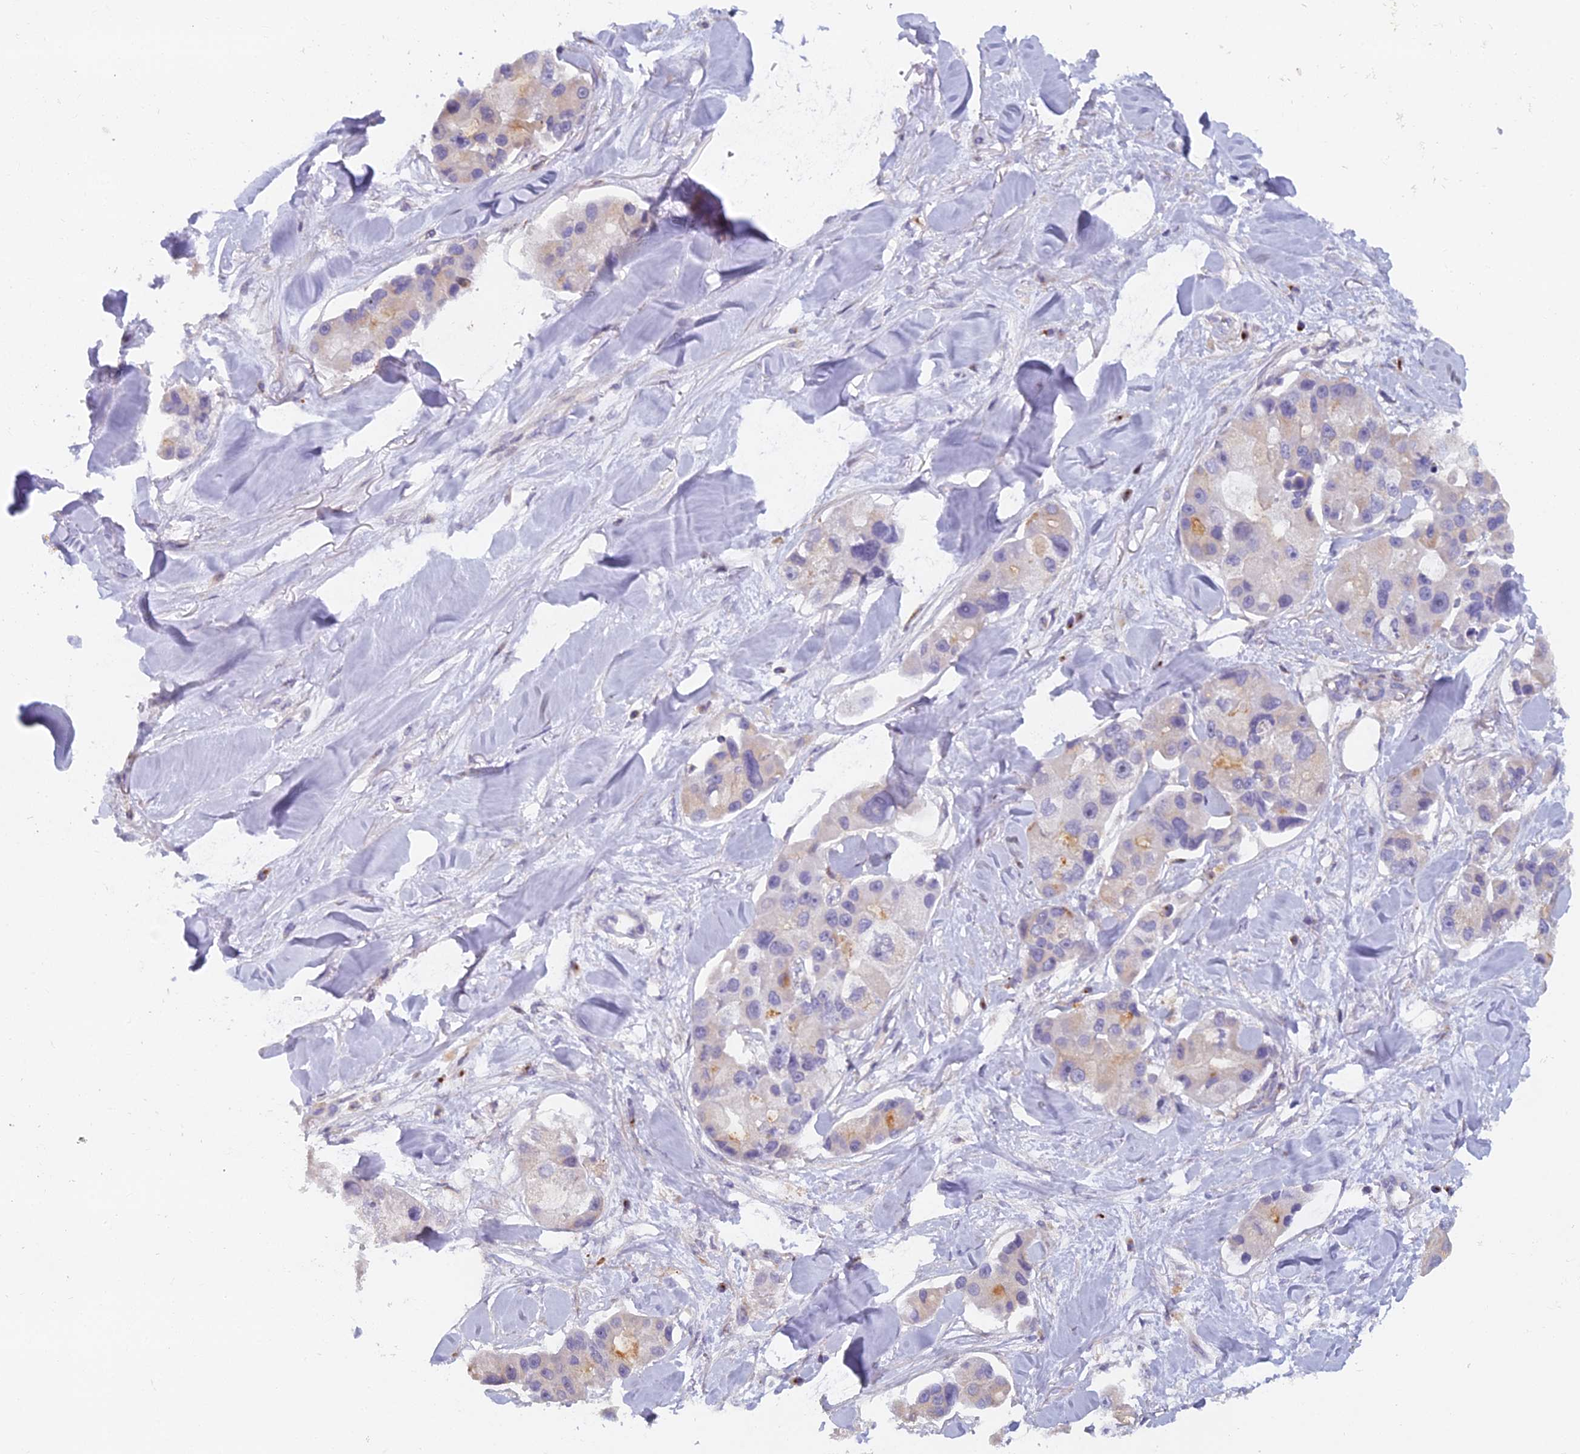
{"staining": {"intensity": "moderate", "quantity": "<25%", "location": "cytoplasmic/membranous"}, "tissue": "lung cancer", "cell_type": "Tumor cells", "image_type": "cancer", "snomed": [{"axis": "morphology", "description": "Adenocarcinoma, NOS"}, {"axis": "topography", "description": "Lung"}], "caption": "The immunohistochemical stain highlights moderate cytoplasmic/membranous staining in tumor cells of adenocarcinoma (lung) tissue. (DAB (3,3'-diaminobenzidine) = brown stain, brightfield microscopy at high magnification).", "gene": "B9D2", "patient": {"sex": "female", "age": 54}}